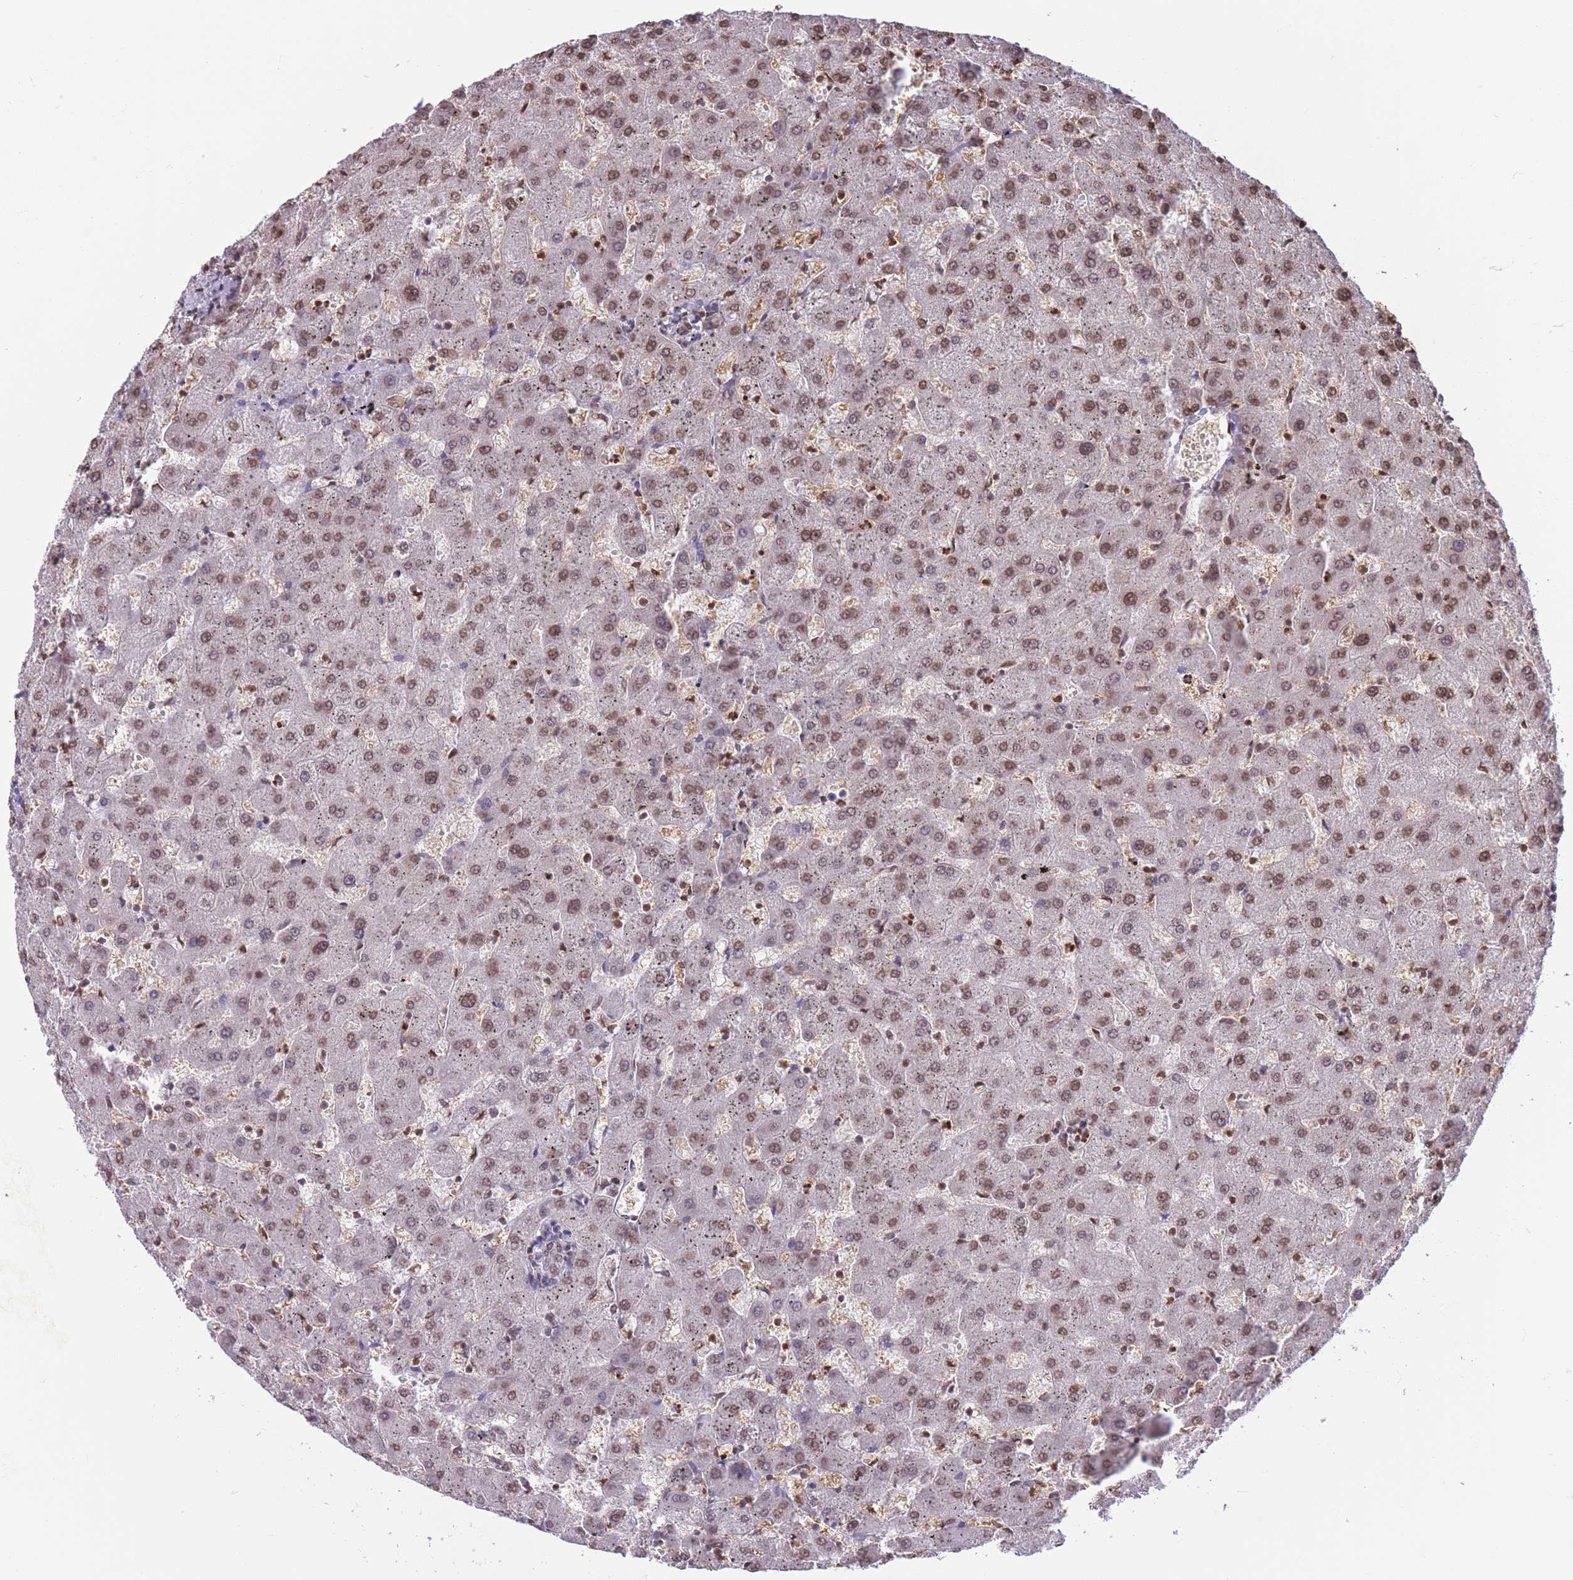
{"staining": {"intensity": "weak", "quantity": ">75%", "location": "nuclear"}, "tissue": "liver", "cell_type": "Cholangiocytes", "image_type": "normal", "snomed": [{"axis": "morphology", "description": "Normal tissue, NOS"}, {"axis": "topography", "description": "Liver"}], "caption": "Weak nuclear expression is seen in approximately >75% of cholangiocytes in normal liver. Immunohistochemistry (ihc) stains the protein in brown and the nuclei are stained blue.", "gene": "RYK", "patient": {"sex": "female", "age": 63}}